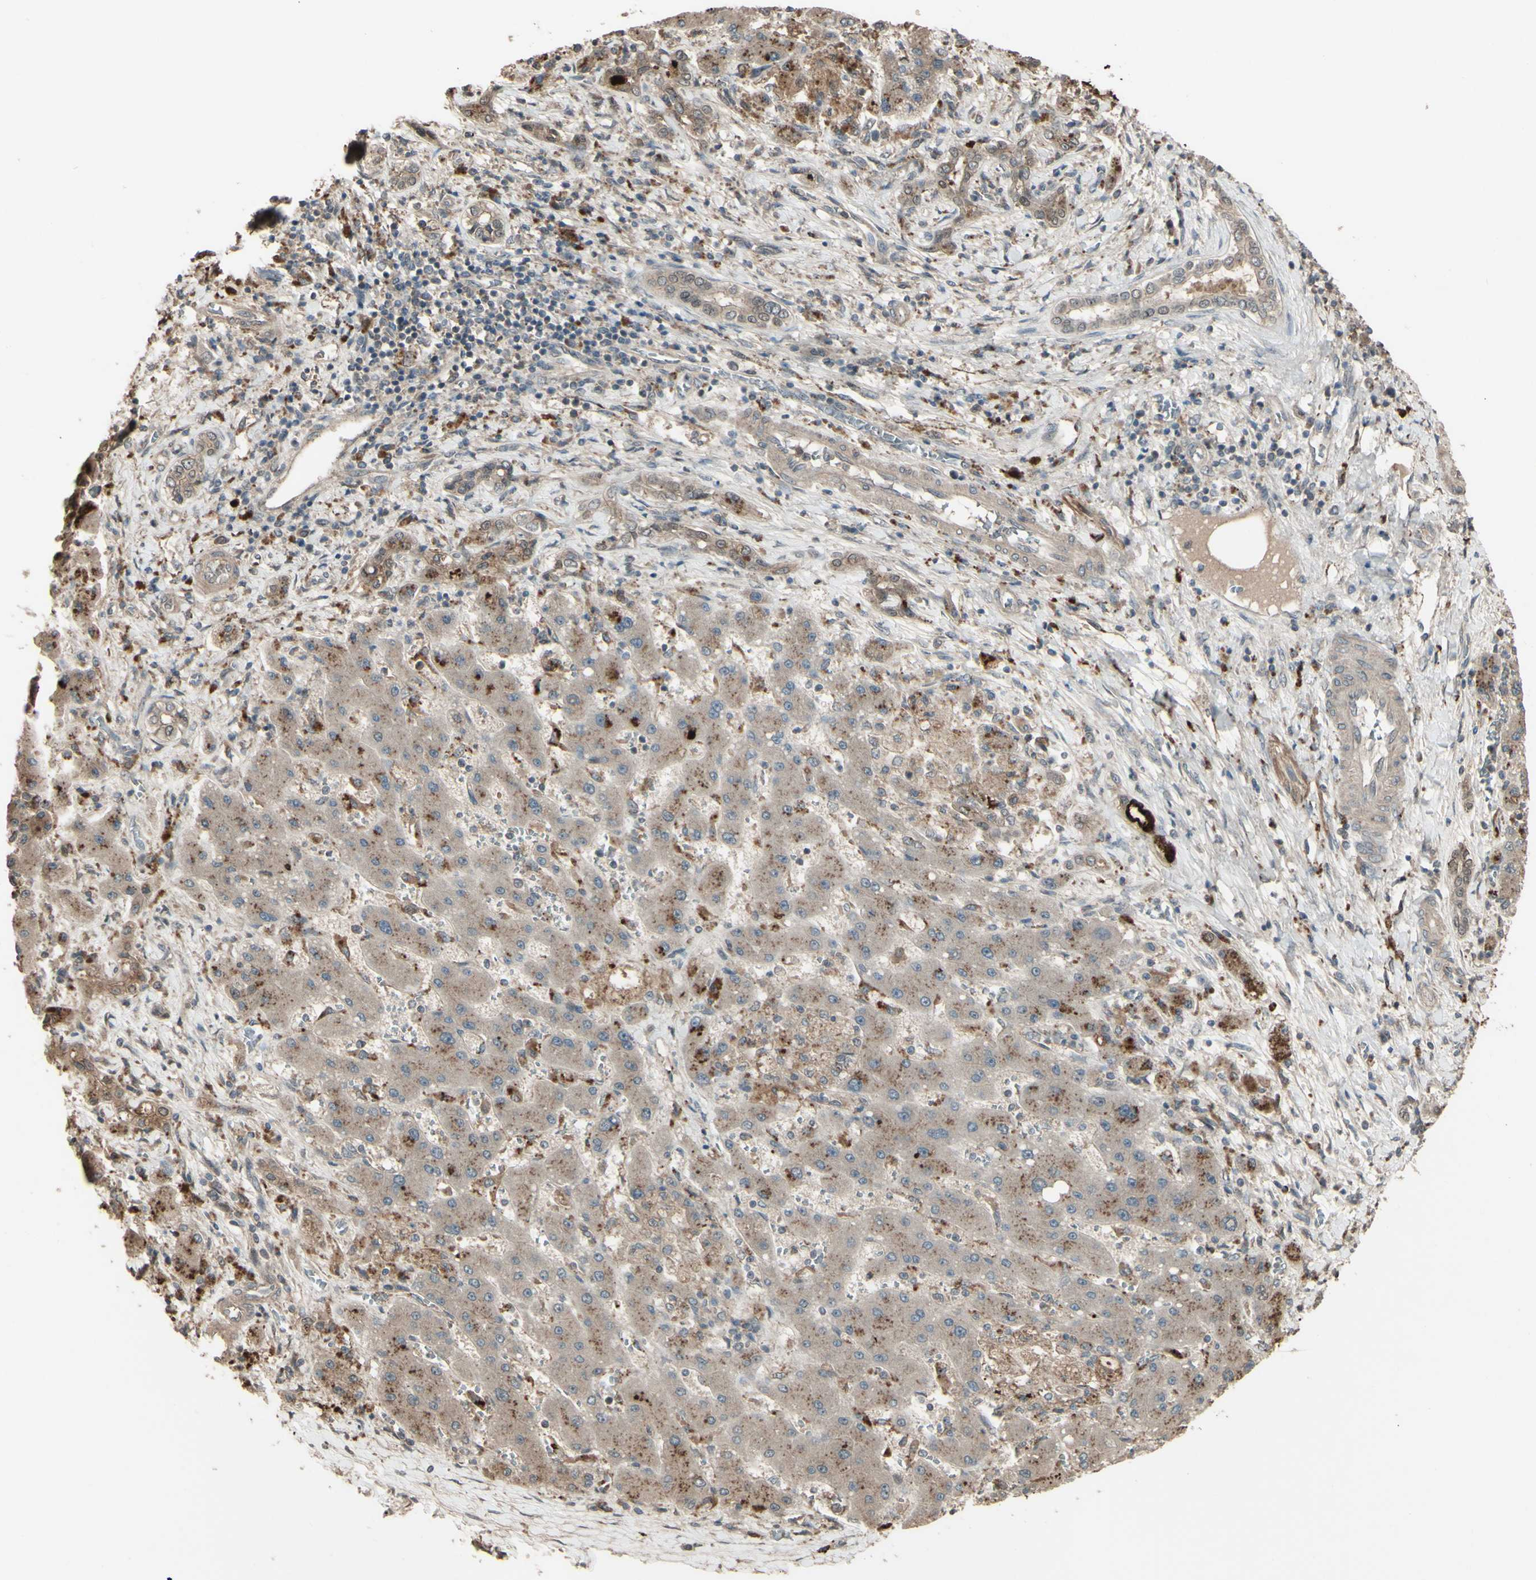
{"staining": {"intensity": "weak", "quantity": ">75%", "location": "cytoplasmic/membranous"}, "tissue": "liver cancer", "cell_type": "Tumor cells", "image_type": "cancer", "snomed": [{"axis": "morphology", "description": "Cholangiocarcinoma"}, {"axis": "topography", "description": "Liver"}], "caption": "A high-resolution photomicrograph shows immunohistochemistry (IHC) staining of liver cholangiocarcinoma, which reveals weak cytoplasmic/membranous expression in approximately >75% of tumor cells.", "gene": "GNAS", "patient": {"sex": "male", "age": 50}}